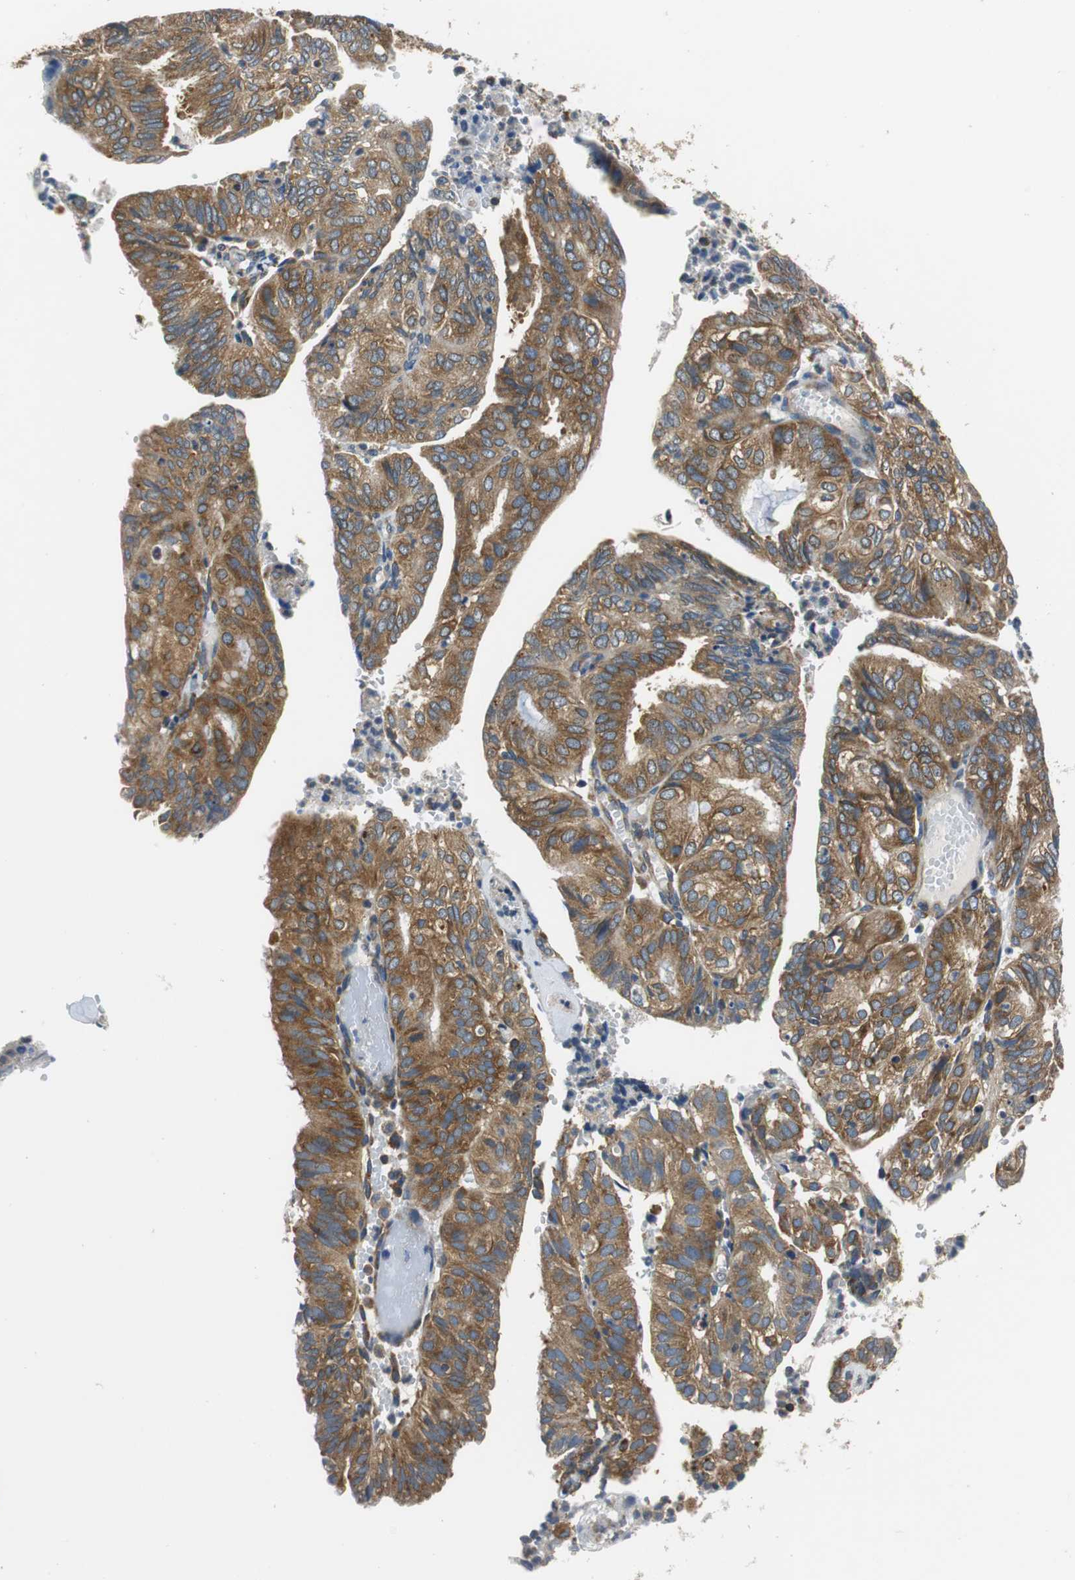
{"staining": {"intensity": "moderate", "quantity": ">75%", "location": "cytoplasmic/membranous"}, "tissue": "endometrial cancer", "cell_type": "Tumor cells", "image_type": "cancer", "snomed": [{"axis": "morphology", "description": "Adenocarcinoma, NOS"}, {"axis": "topography", "description": "Uterus"}], "caption": "Tumor cells display medium levels of moderate cytoplasmic/membranous staining in approximately >75% of cells in human adenocarcinoma (endometrial).", "gene": "CNOT3", "patient": {"sex": "female", "age": 60}}